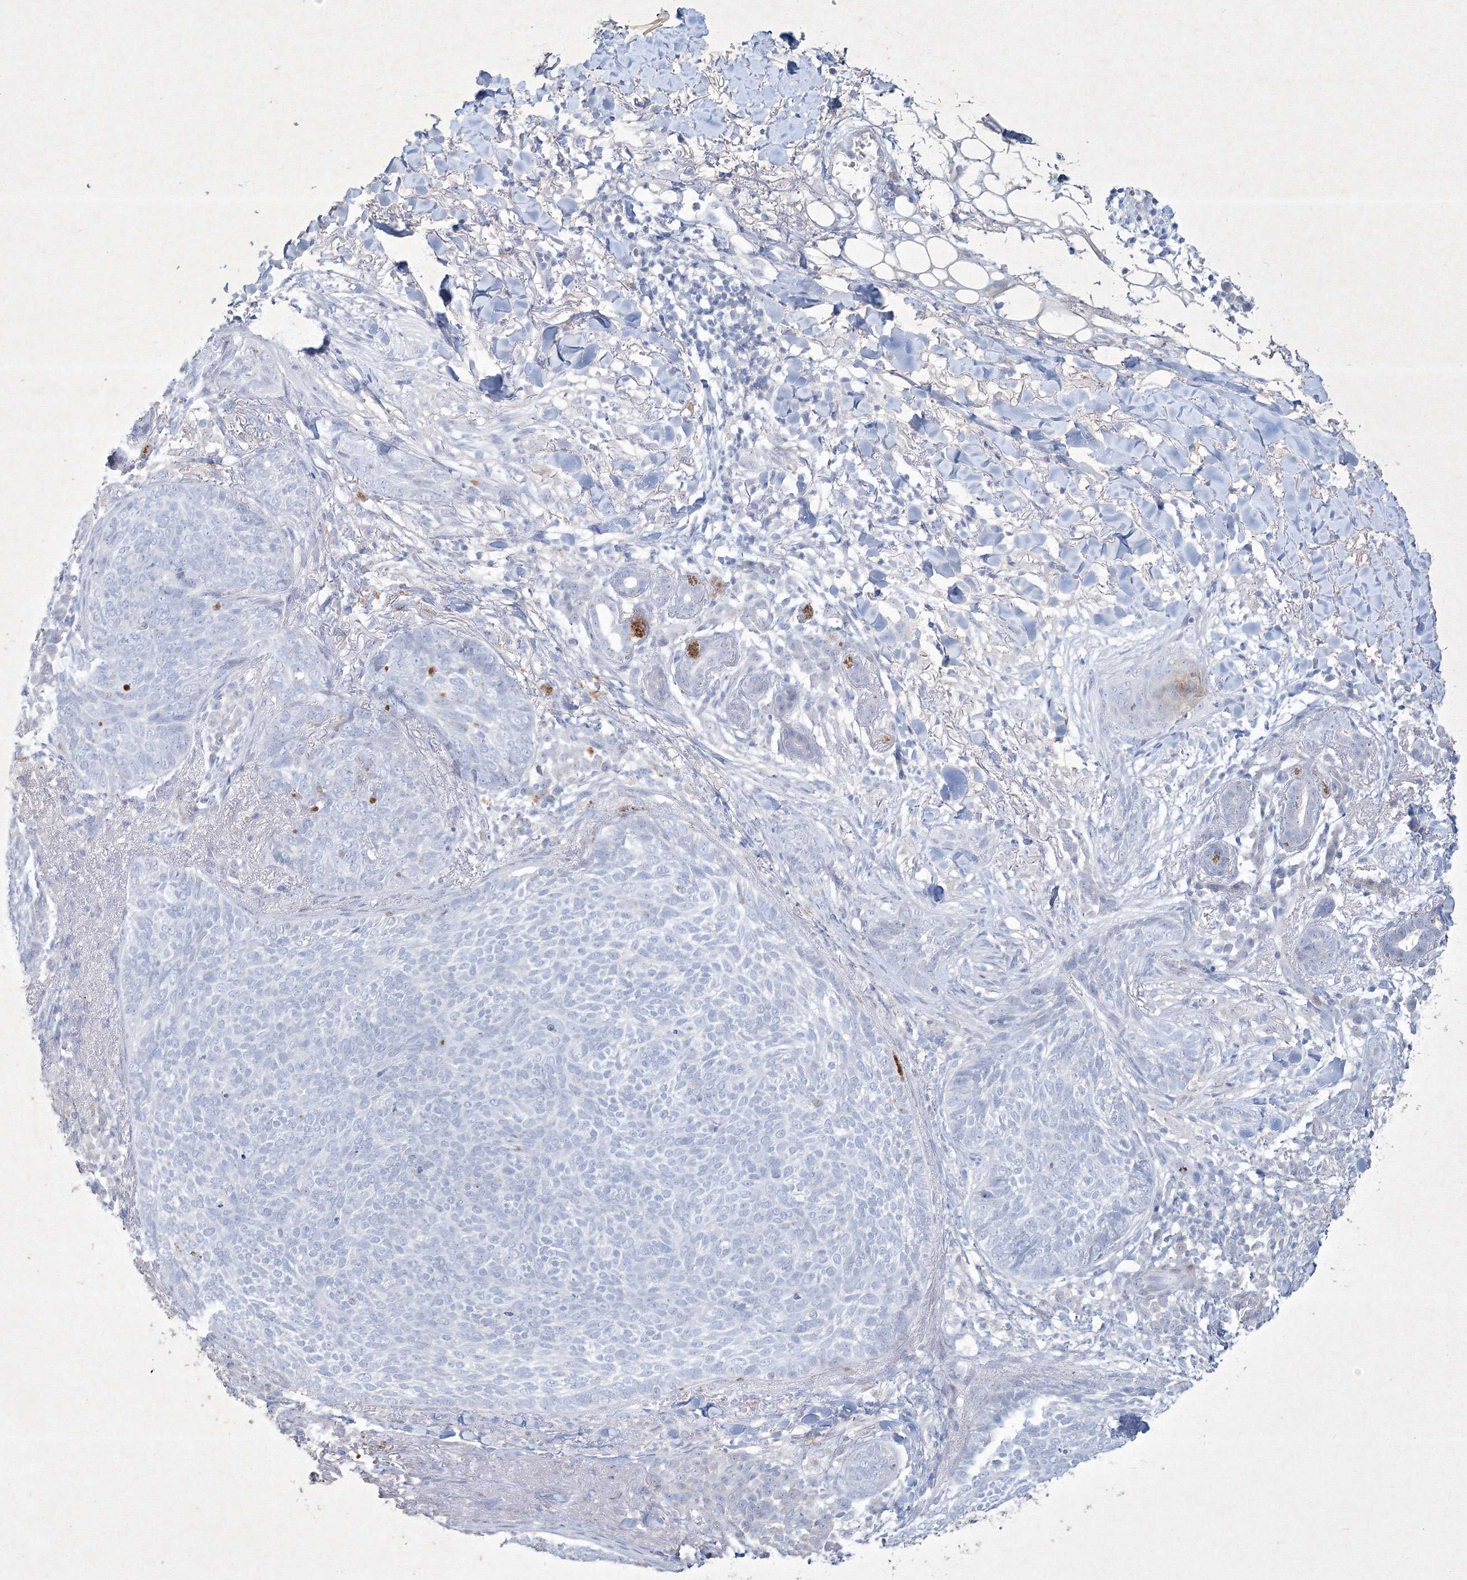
{"staining": {"intensity": "negative", "quantity": "none", "location": "none"}, "tissue": "skin cancer", "cell_type": "Tumor cells", "image_type": "cancer", "snomed": [{"axis": "morphology", "description": "Basal cell carcinoma"}, {"axis": "topography", "description": "Skin"}], "caption": "Protein analysis of basal cell carcinoma (skin) shows no significant expression in tumor cells.", "gene": "CXXC4", "patient": {"sex": "male", "age": 85}}